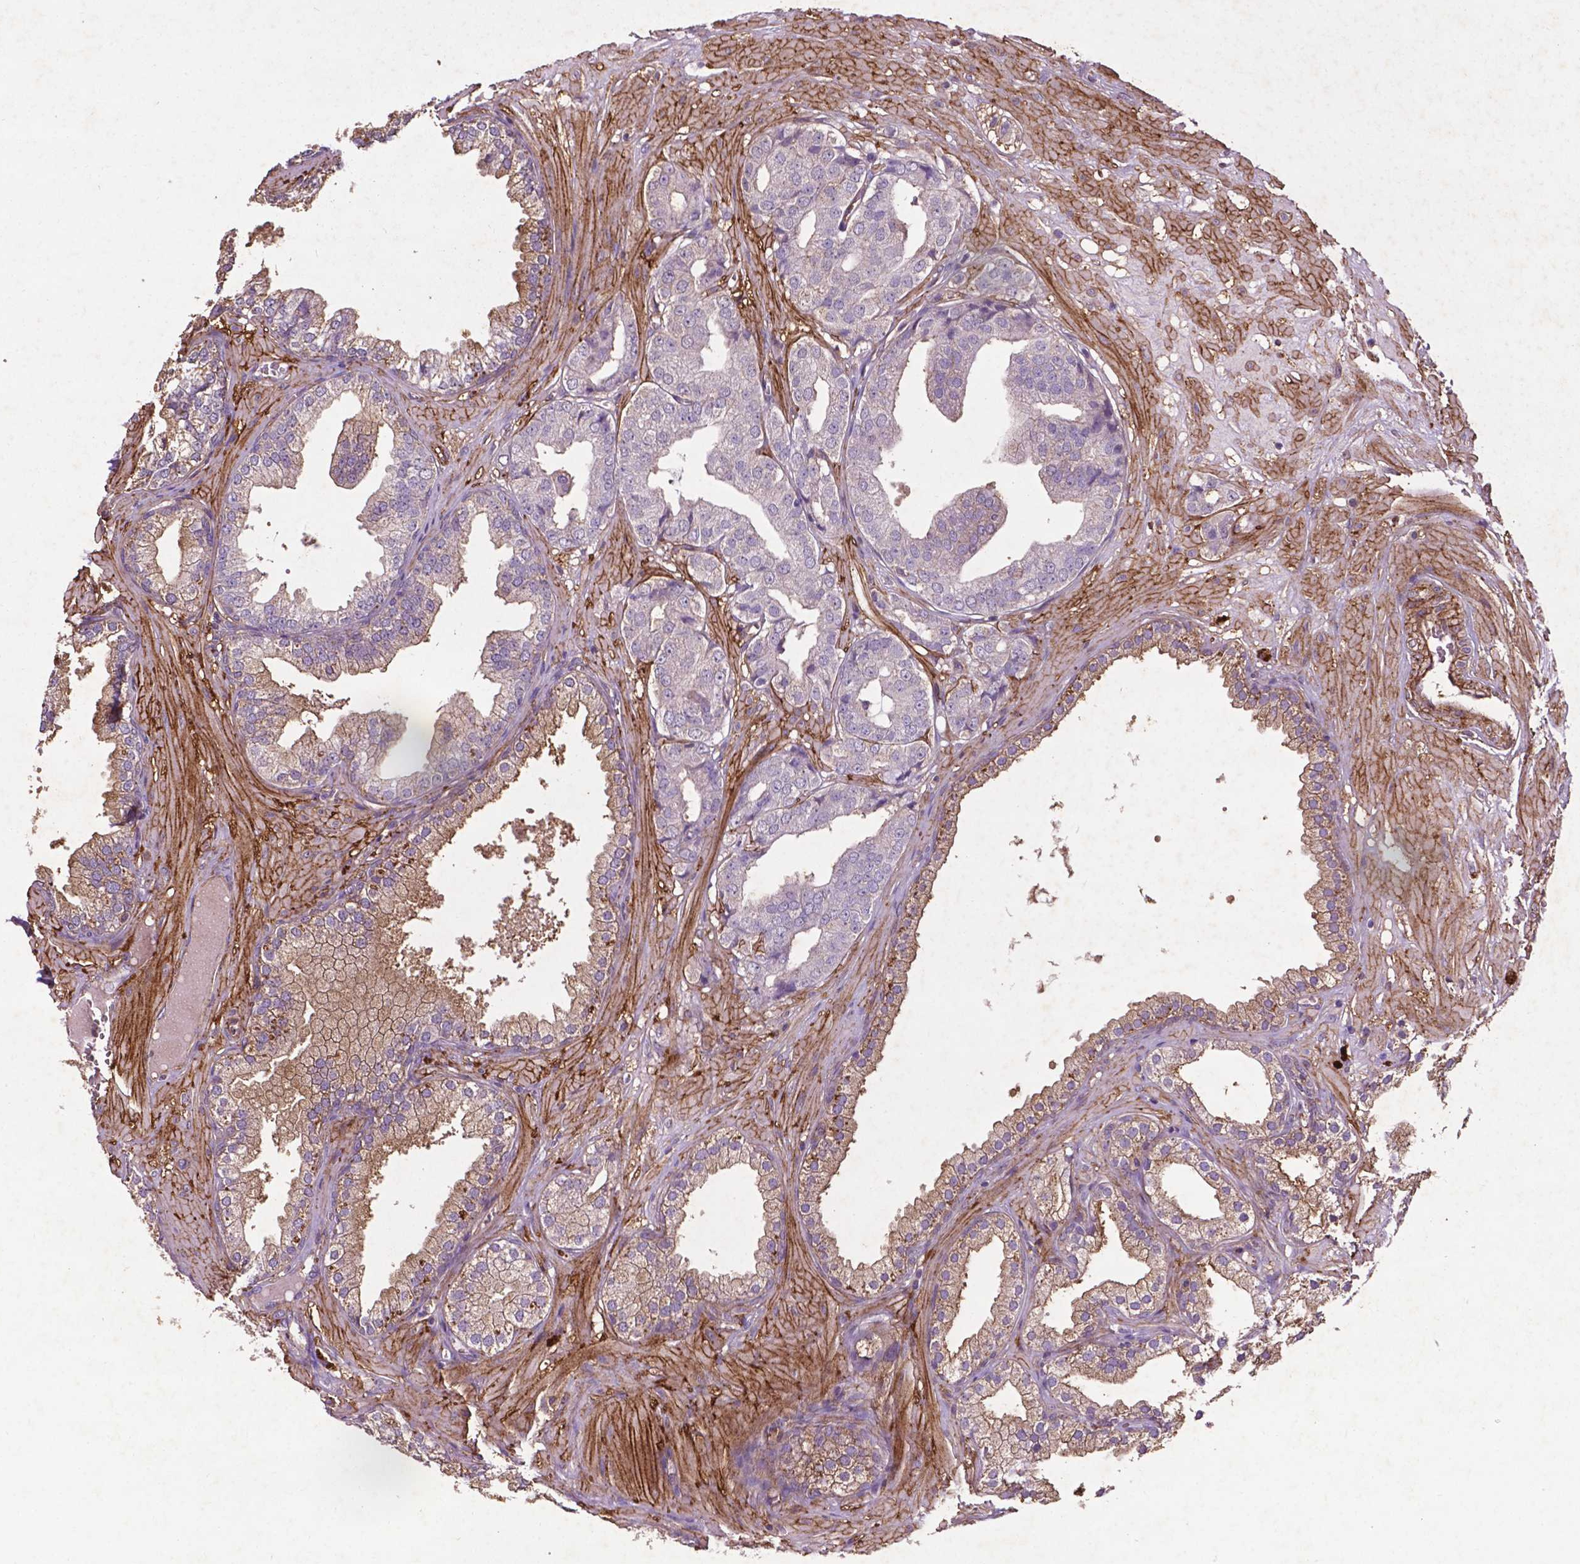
{"staining": {"intensity": "weak", "quantity": "25%-75%", "location": "cytoplasmic/membranous"}, "tissue": "prostate cancer", "cell_type": "Tumor cells", "image_type": "cancer", "snomed": [{"axis": "morphology", "description": "Adenocarcinoma, Low grade"}, {"axis": "topography", "description": "Prostate"}], "caption": "An immunohistochemistry (IHC) histopathology image of tumor tissue is shown. Protein staining in brown shows weak cytoplasmic/membranous positivity in prostate adenocarcinoma (low-grade) within tumor cells.", "gene": "RRAS", "patient": {"sex": "male", "age": 60}}